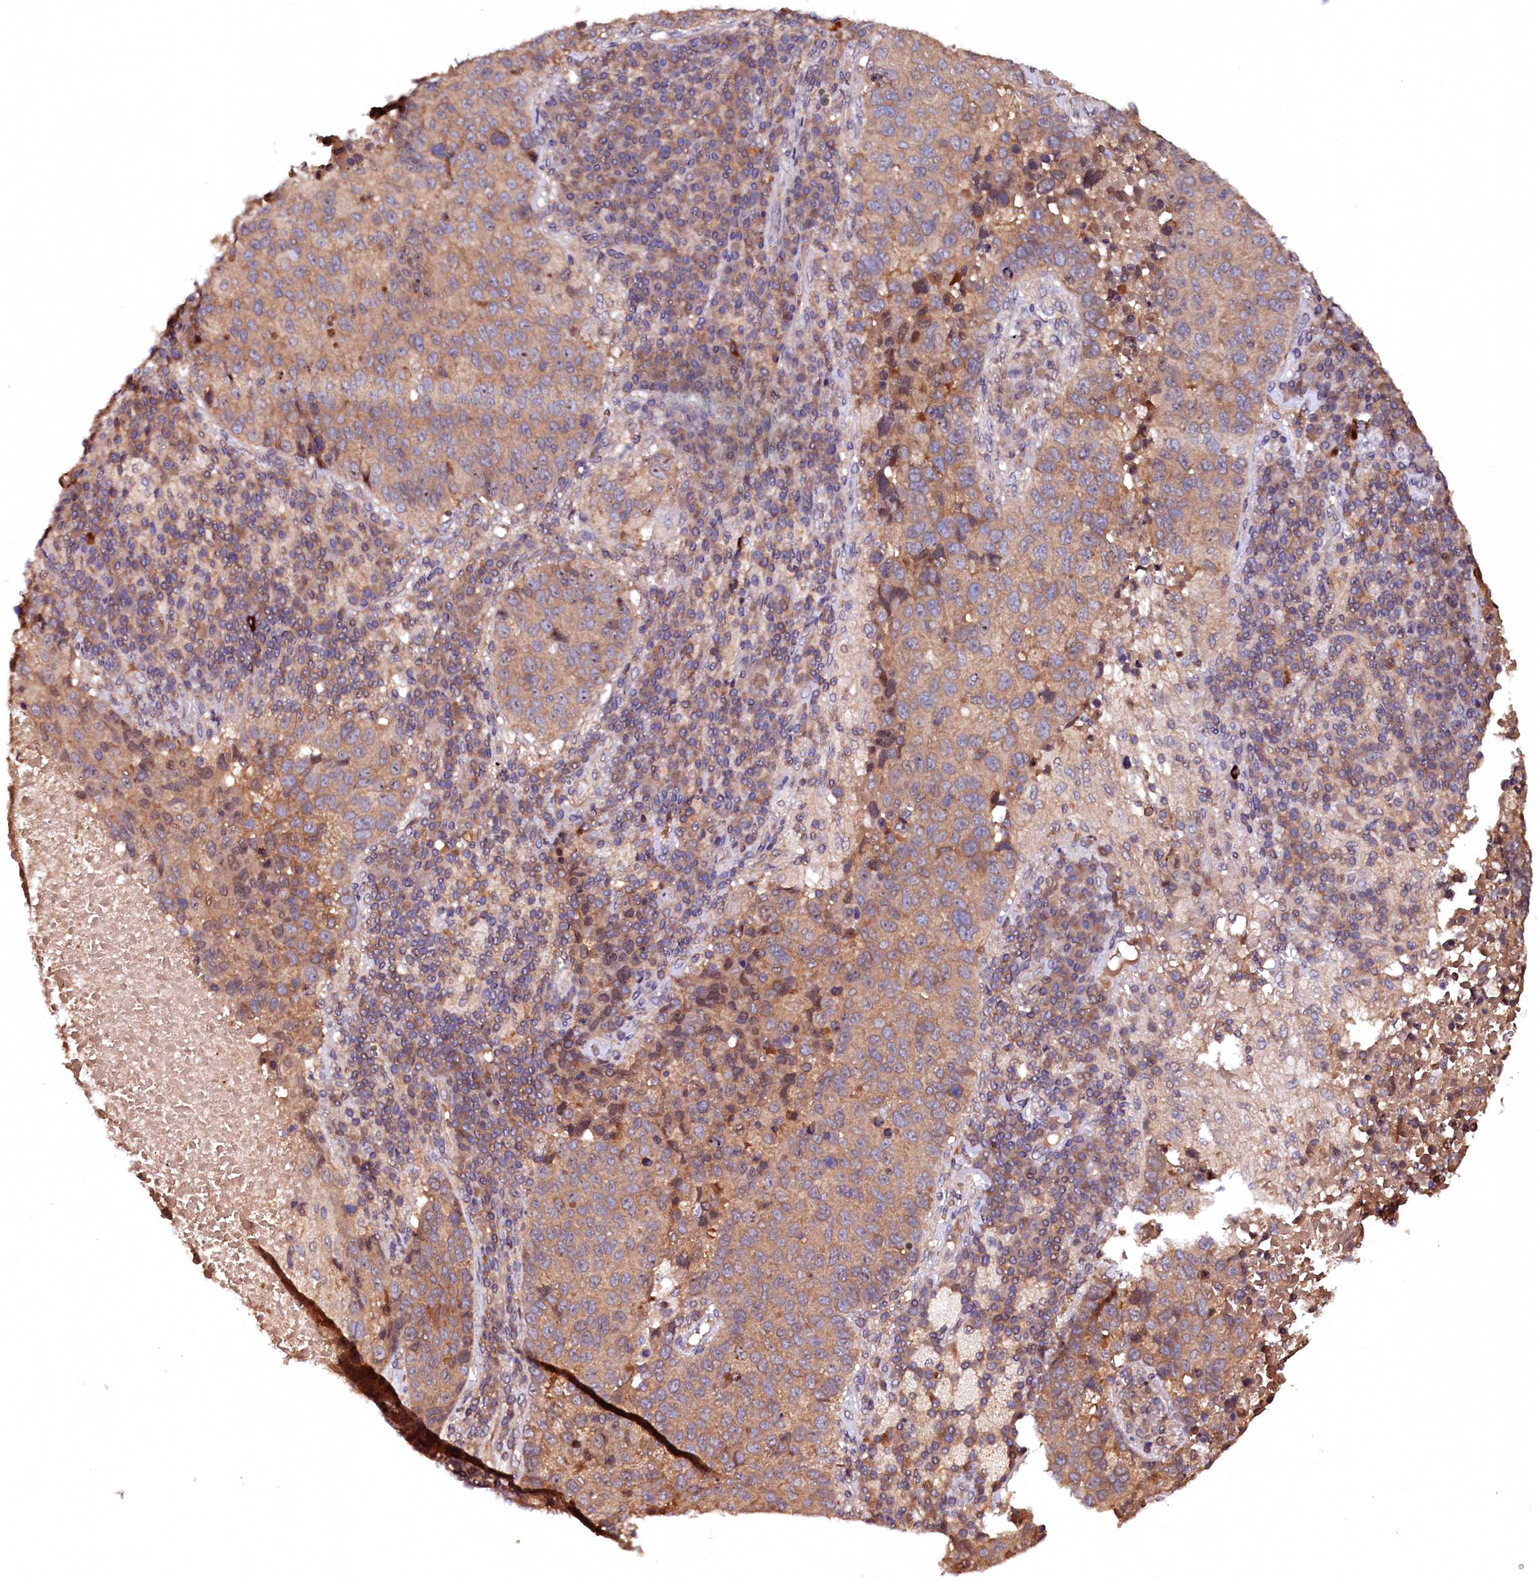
{"staining": {"intensity": "moderate", "quantity": ">75%", "location": "cytoplasmic/membranous"}, "tissue": "lung cancer", "cell_type": "Tumor cells", "image_type": "cancer", "snomed": [{"axis": "morphology", "description": "Squamous cell carcinoma, NOS"}, {"axis": "topography", "description": "Lung"}], "caption": "The micrograph shows immunohistochemical staining of lung squamous cell carcinoma. There is moderate cytoplasmic/membranous staining is seen in approximately >75% of tumor cells. Nuclei are stained in blue.", "gene": "N4BP1", "patient": {"sex": "male", "age": 73}}